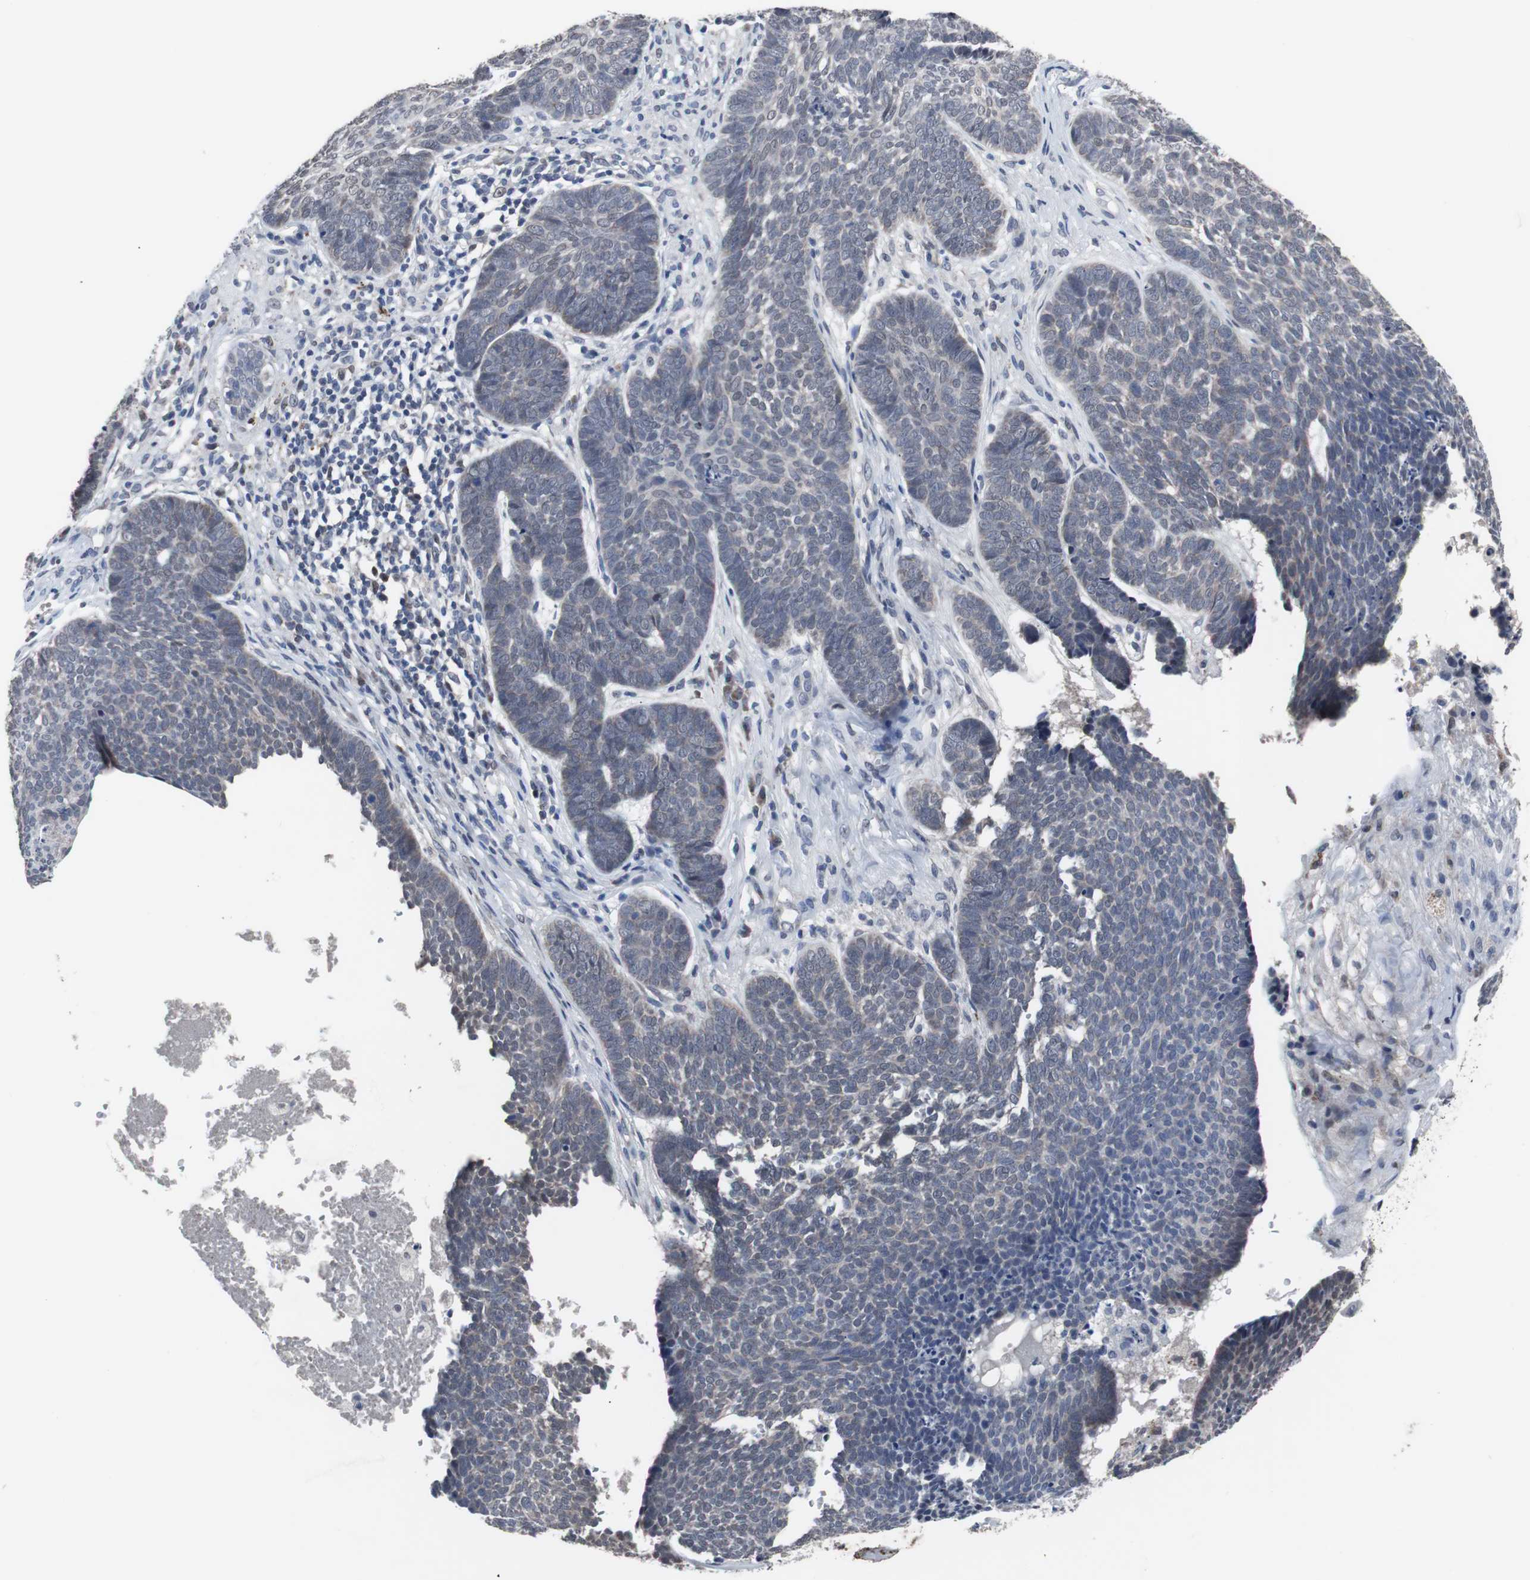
{"staining": {"intensity": "negative", "quantity": "none", "location": "none"}, "tissue": "skin cancer", "cell_type": "Tumor cells", "image_type": "cancer", "snomed": [{"axis": "morphology", "description": "Basal cell carcinoma"}, {"axis": "topography", "description": "Skin"}], "caption": "DAB immunohistochemical staining of human skin basal cell carcinoma reveals no significant staining in tumor cells. (Stains: DAB immunohistochemistry (IHC) with hematoxylin counter stain, Microscopy: brightfield microscopy at high magnification).", "gene": "RBM47", "patient": {"sex": "male", "age": 84}}